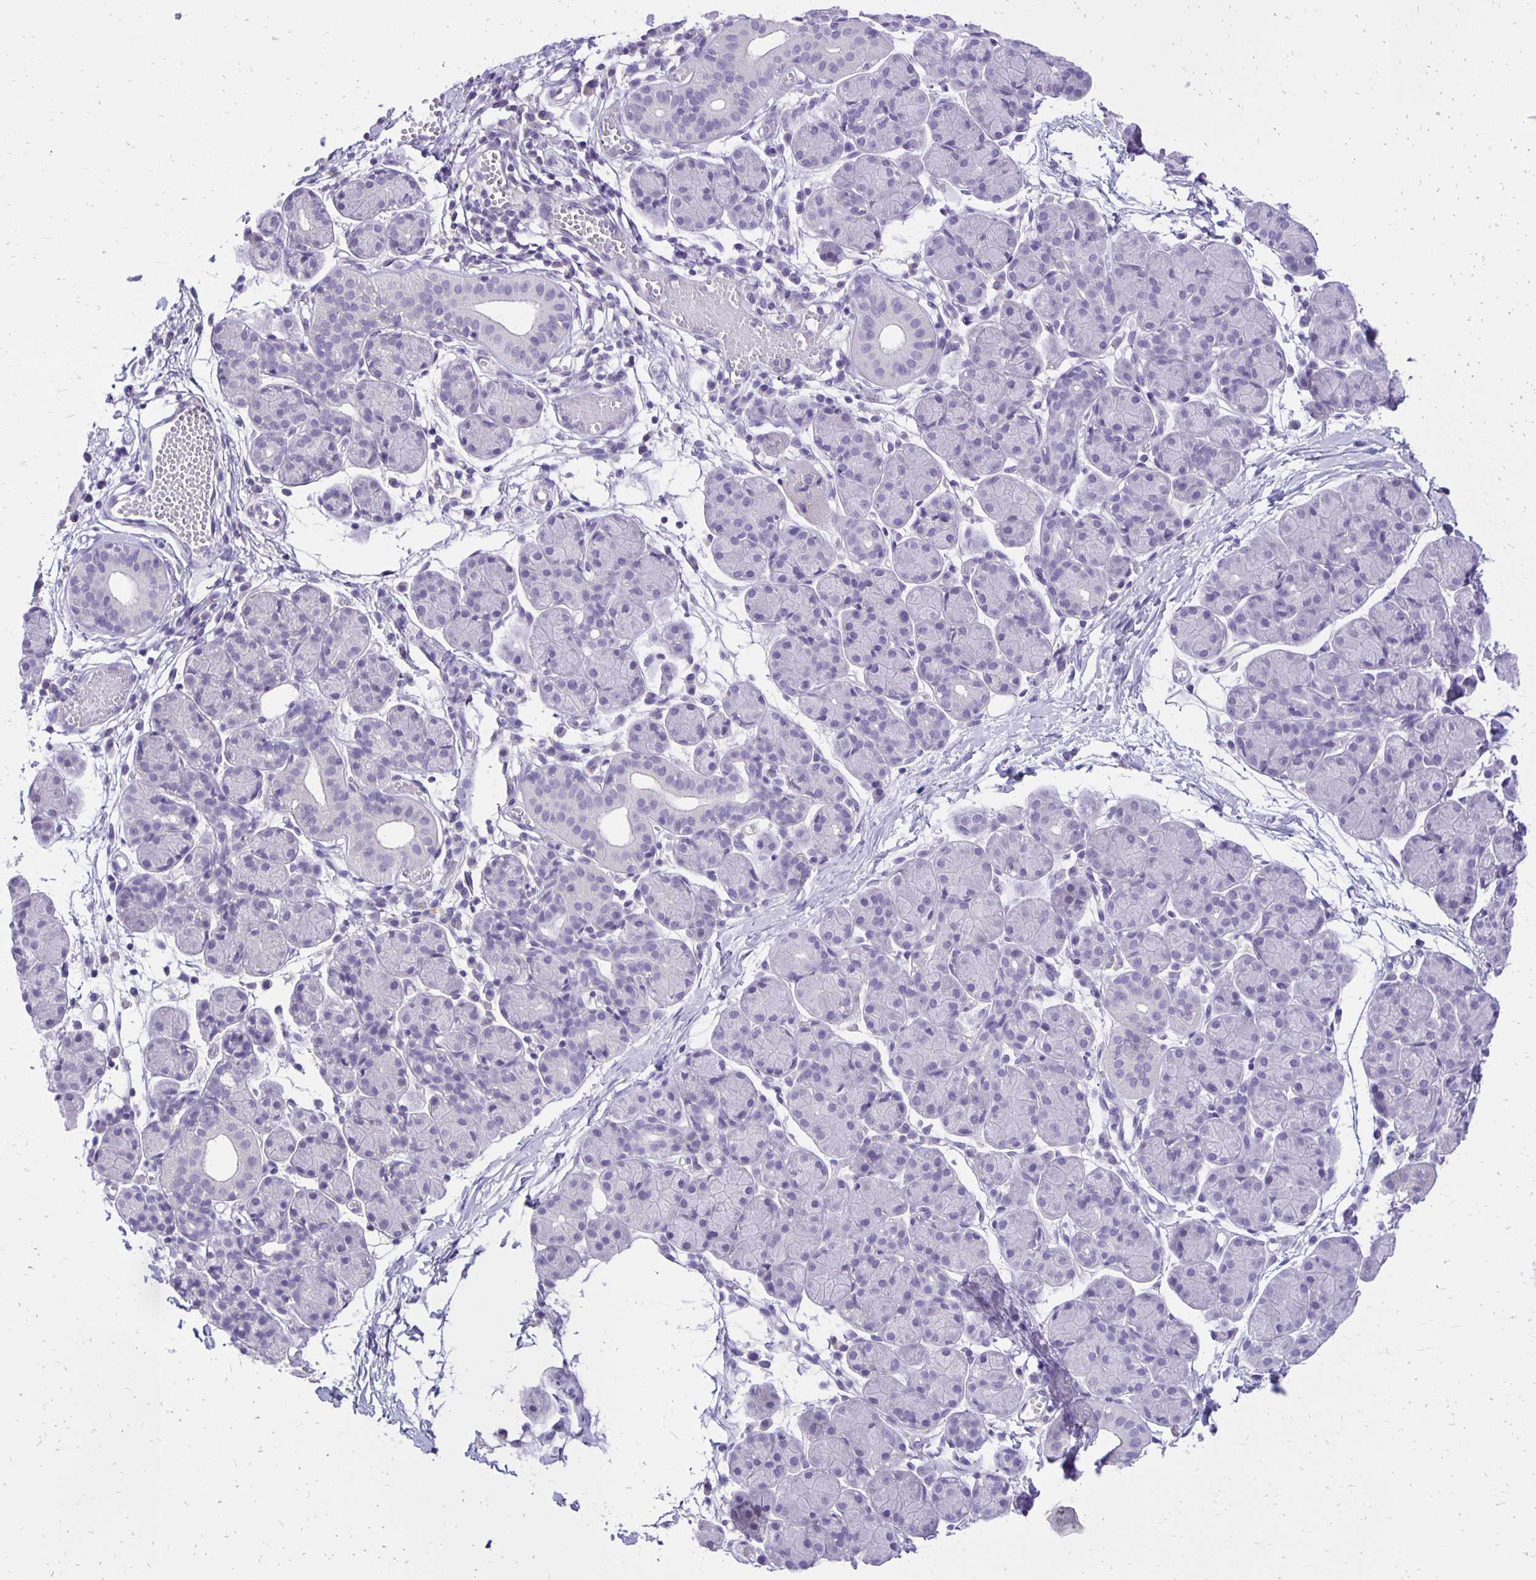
{"staining": {"intensity": "negative", "quantity": "none", "location": "none"}, "tissue": "salivary gland", "cell_type": "Glandular cells", "image_type": "normal", "snomed": [{"axis": "morphology", "description": "Normal tissue, NOS"}, {"axis": "morphology", "description": "Inflammation, NOS"}, {"axis": "topography", "description": "Lymph node"}, {"axis": "topography", "description": "Salivary gland"}], "caption": "An image of salivary gland stained for a protein reveals no brown staining in glandular cells.", "gene": "ANKRD45", "patient": {"sex": "male", "age": 3}}